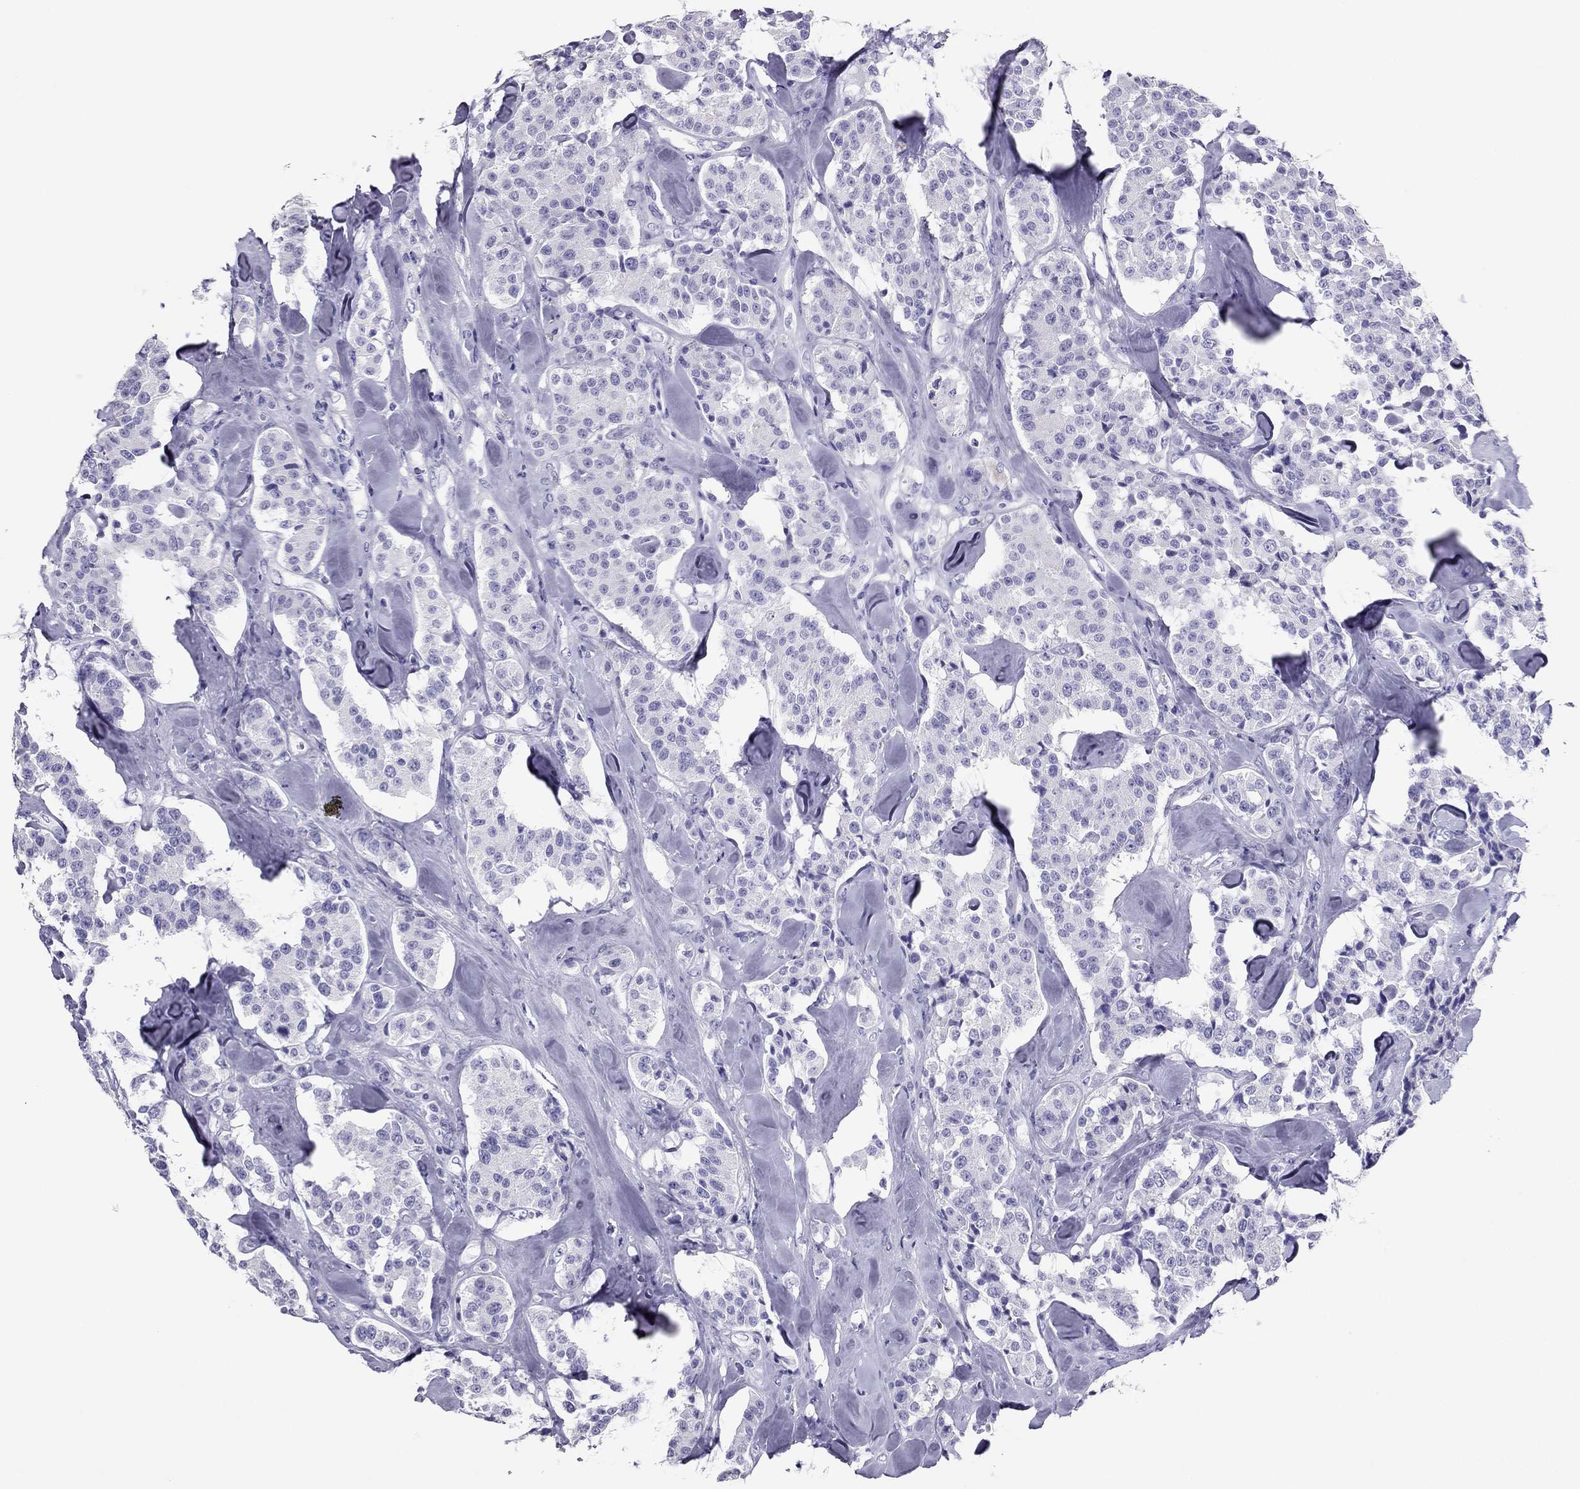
{"staining": {"intensity": "negative", "quantity": "none", "location": "none"}, "tissue": "carcinoid", "cell_type": "Tumor cells", "image_type": "cancer", "snomed": [{"axis": "morphology", "description": "Carcinoid, malignant, NOS"}, {"axis": "topography", "description": "Pancreas"}], "caption": "This is an IHC histopathology image of human carcinoid. There is no staining in tumor cells.", "gene": "PDE6A", "patient": {"sex": "male", "age": 41}}